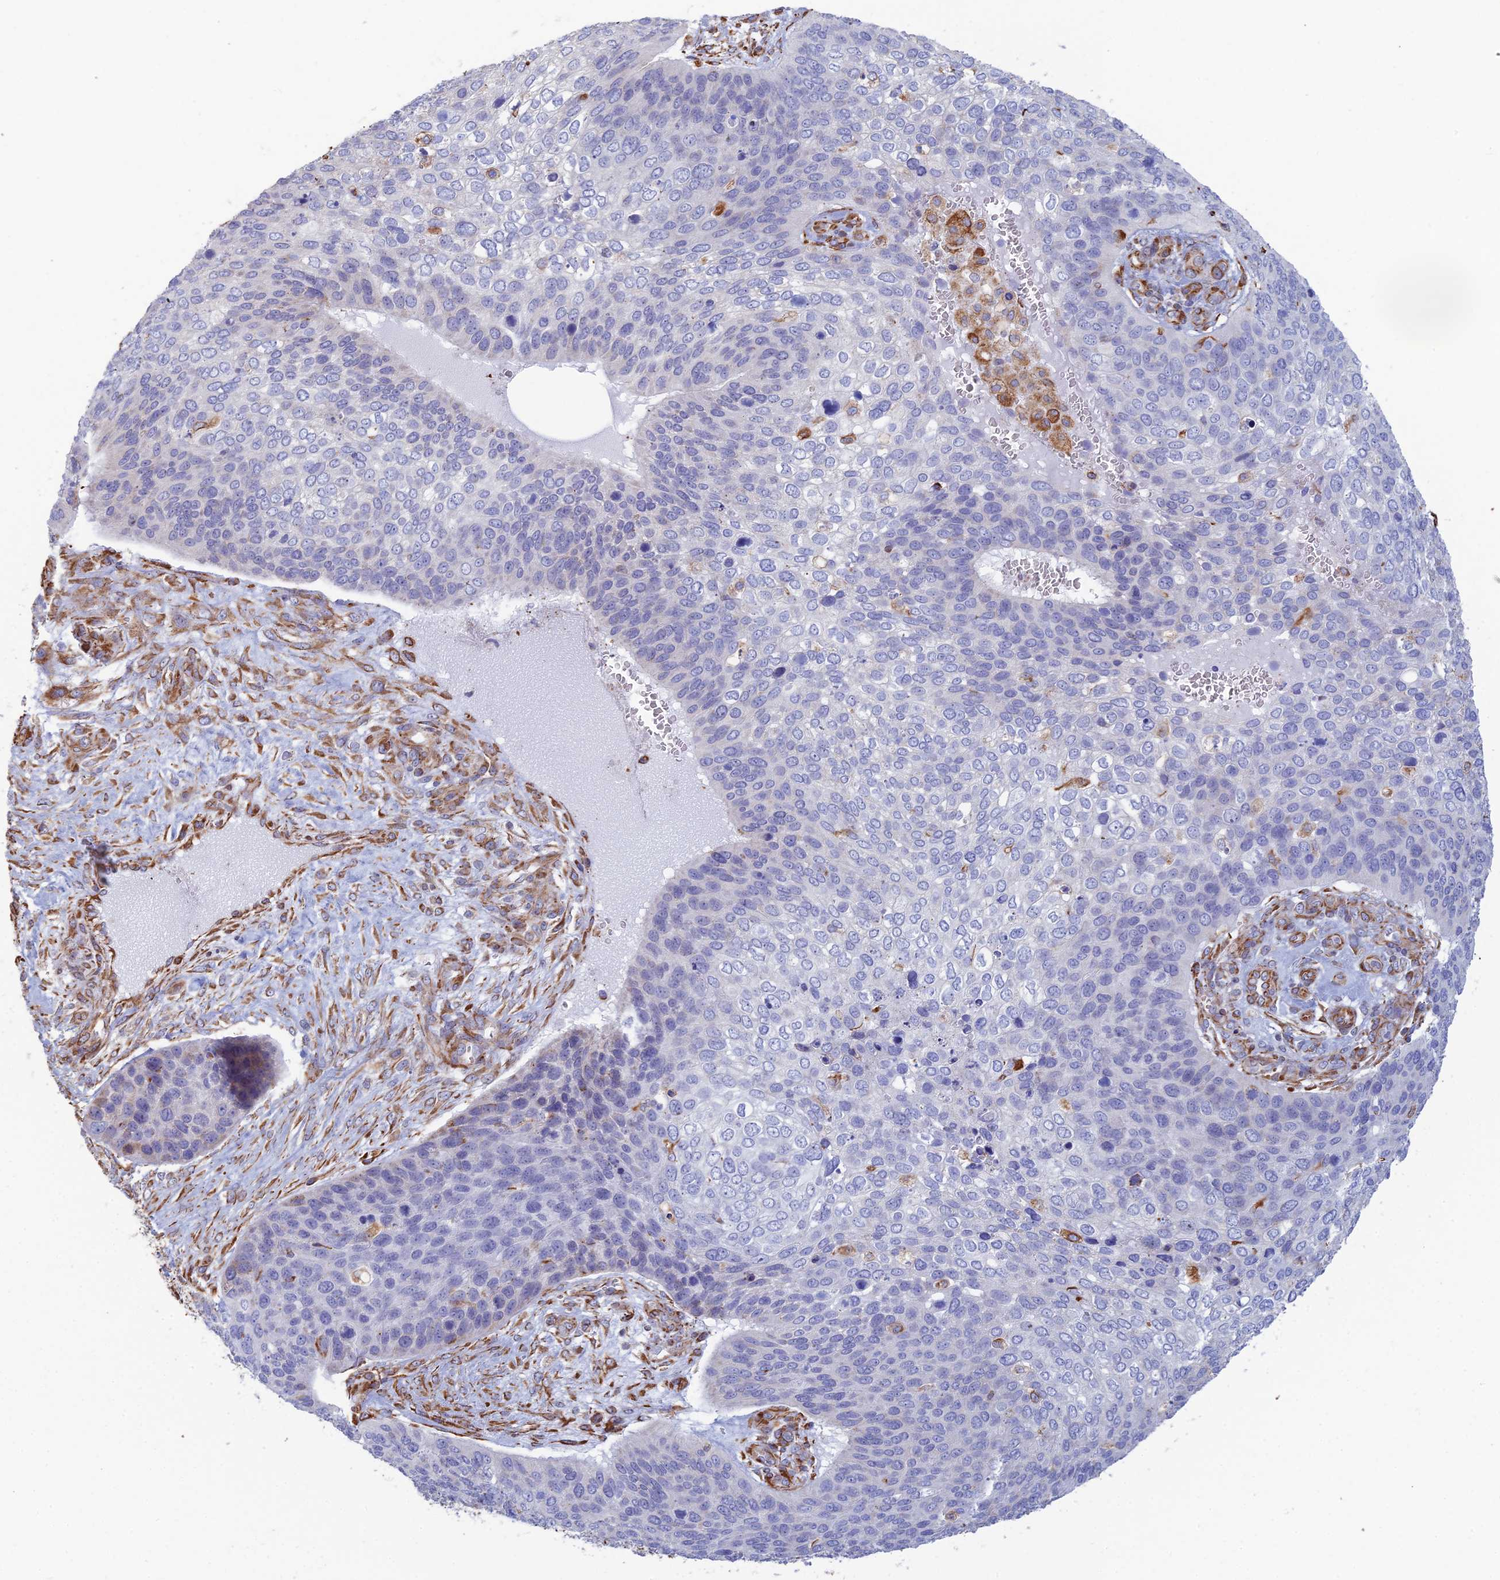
{"staining": {"intensity": "negative", "quantity": "none", "location": "none"}, "tissue": "skin cancer", "cell_type": "Tumor cells", "image_type": "cancer", "snomed": [{"axis": "morphology", "description": "Basal cell carcinoma"}, {"axis": "topography", "description": "Skin"}], "caption": "Tumor cells show no significant protein staining in skin cancer (basal cell carcinoma).", "gene": "CLVS2", "patient": {"sex": "female", "age": 74}}